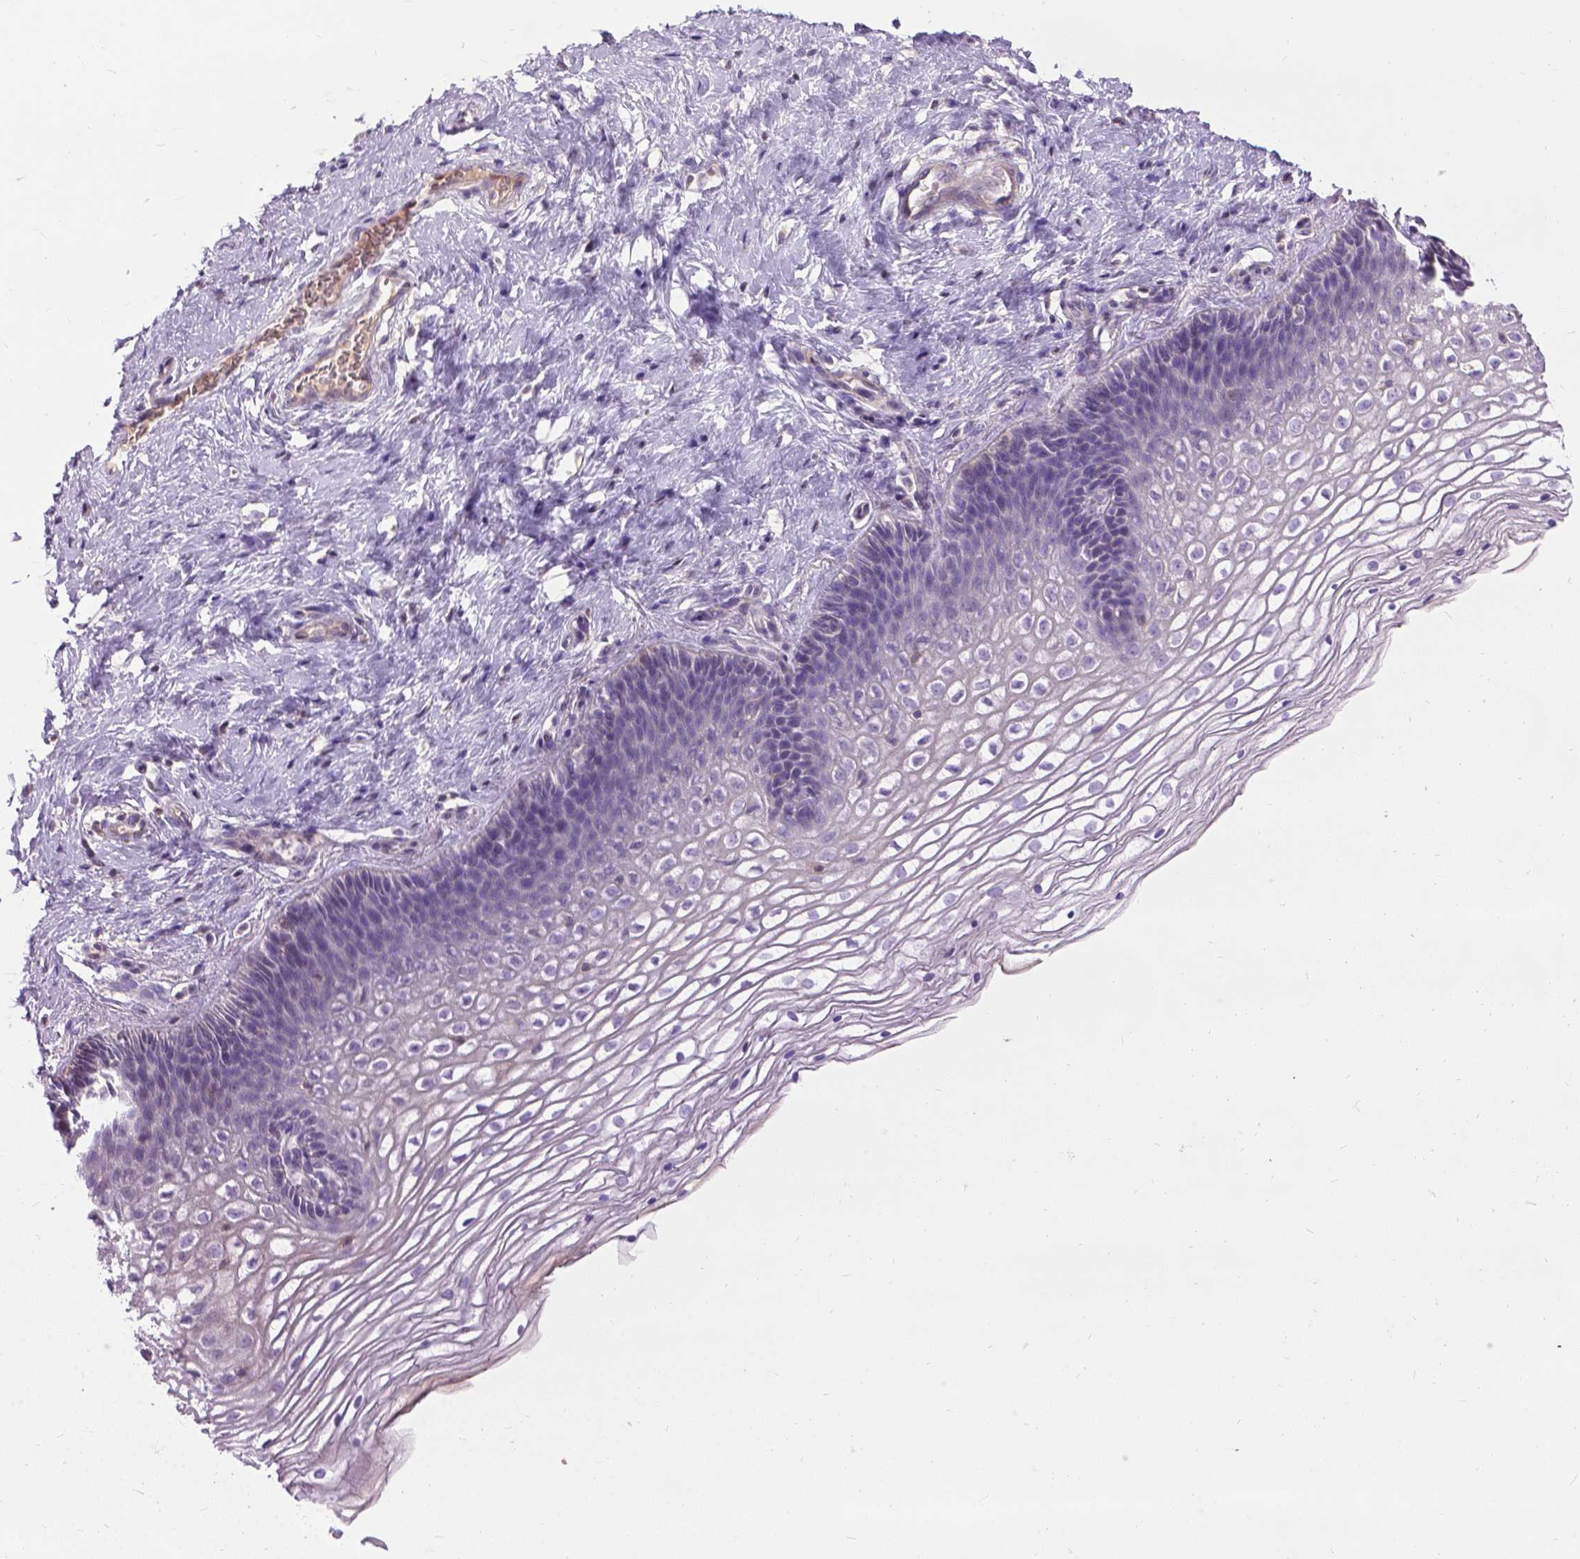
{"staining": {"intensity": "negative", "quantity": "none", "location": "none"}, "tissue": "cervix", "cell_type": "Glandular cells", "image_type": "normal", "snomed": [{"axis": "morphology", "description": "Normal tissue, NOS"}, {"axis": "topography", "description": "Cervix"}], "caption": "High power microscopy histopathology image of an IHC photomicrograph of unremarkable cervix, revealing no significant staining in glandular cells.", "gene": "JAK3", "patient": {"sex": "female", "age": 34}}